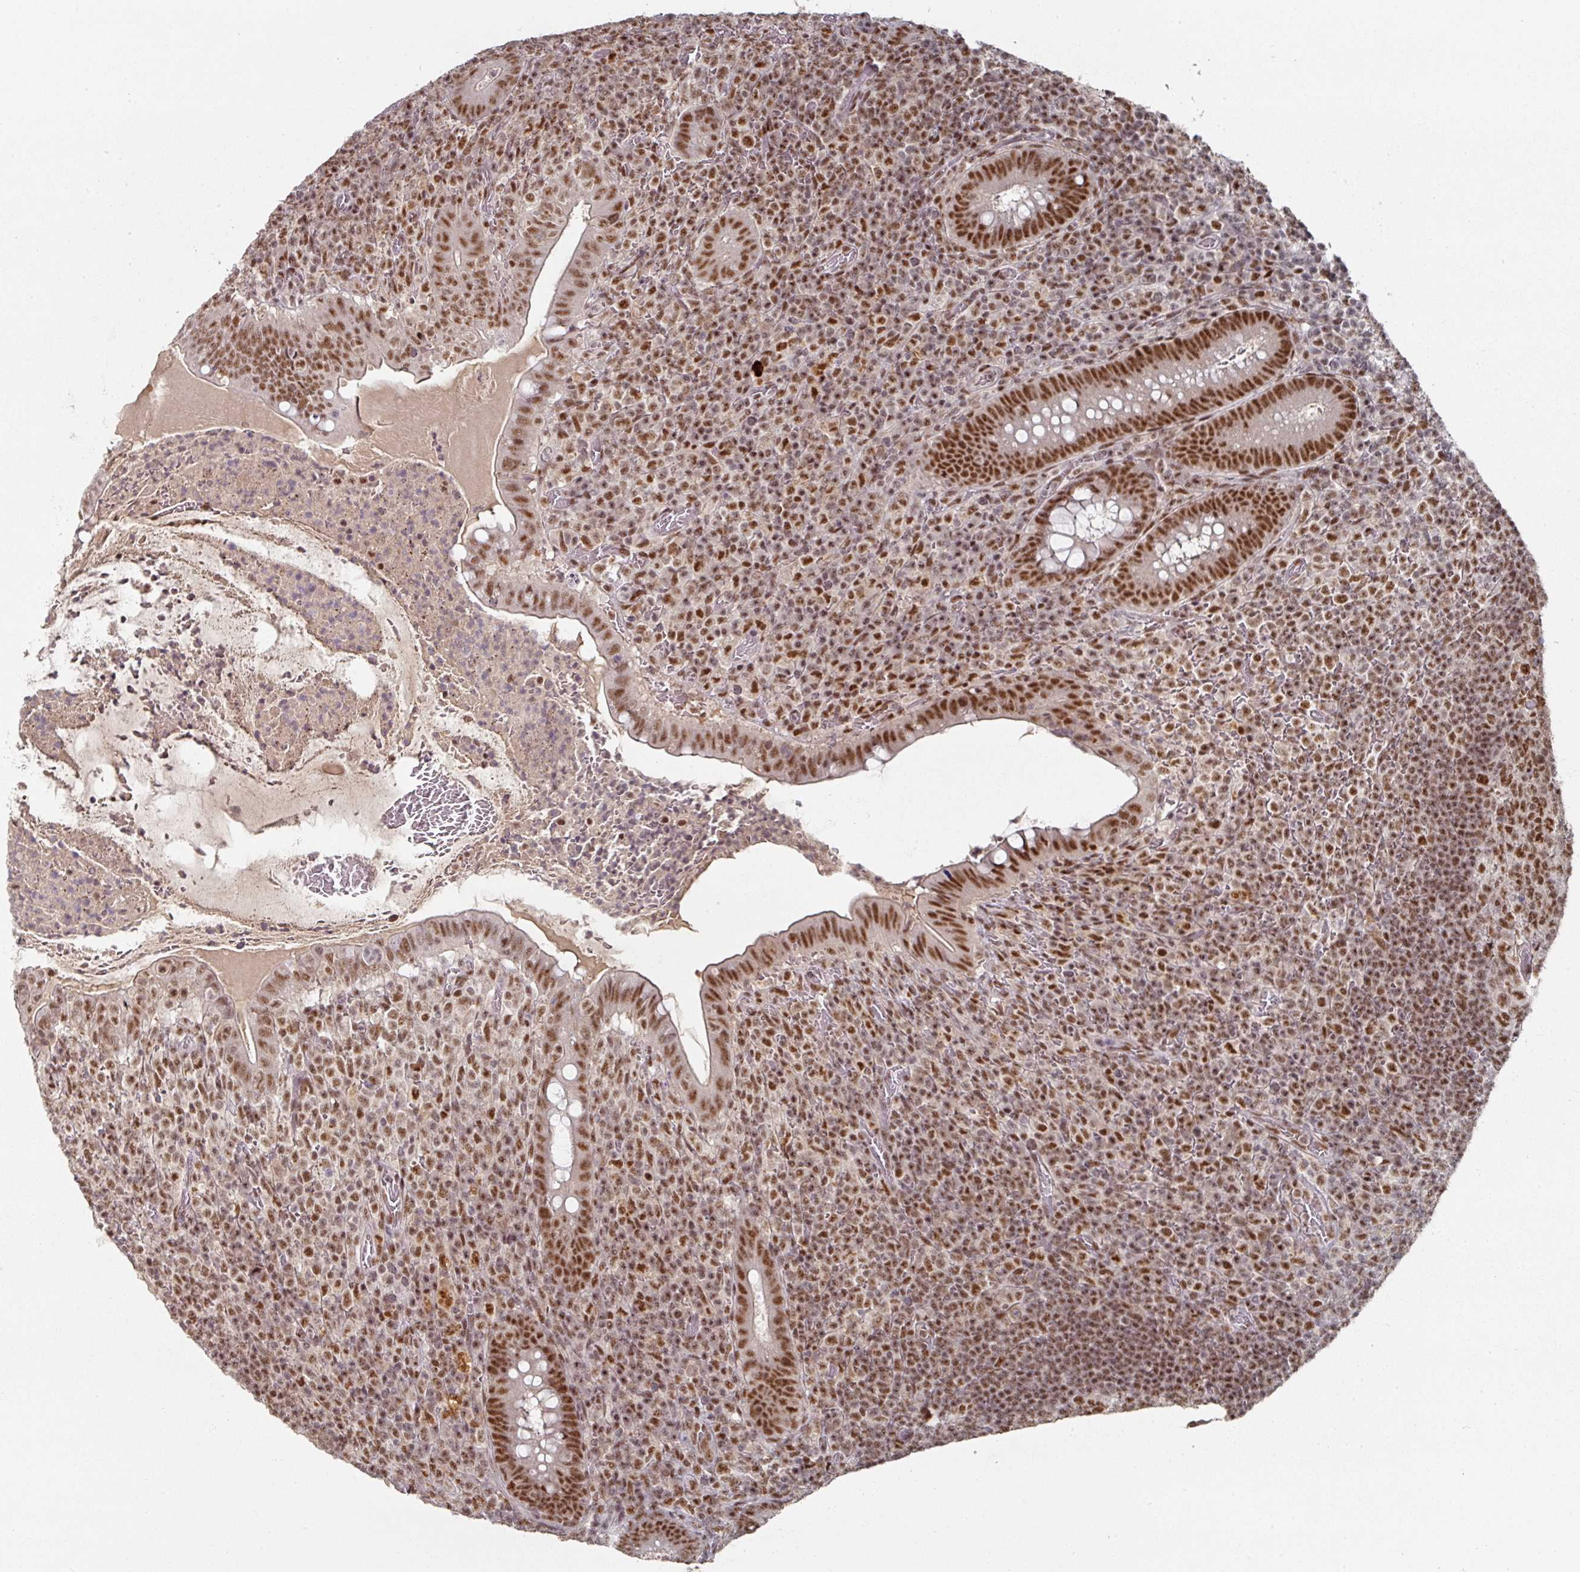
{"staining": {"intensity": "strong", "quantity": ">75%", "location": "nuclear"}, "tissue": "appendix", "cell_type": "Glandular cells", "image_type": "normal", "snomed": [{"axis": "morphology", "description": "Normal tissue, NOS"}, {"axis": "topography", "description": "Appendix"}], "caption": "Glandular cells demonstrate strong nuclear staining in approximately >75% of cells in unremarkable appendix.", "gene": "ENSG00000289690", "patient": {"sex": "female", "age": 43}}